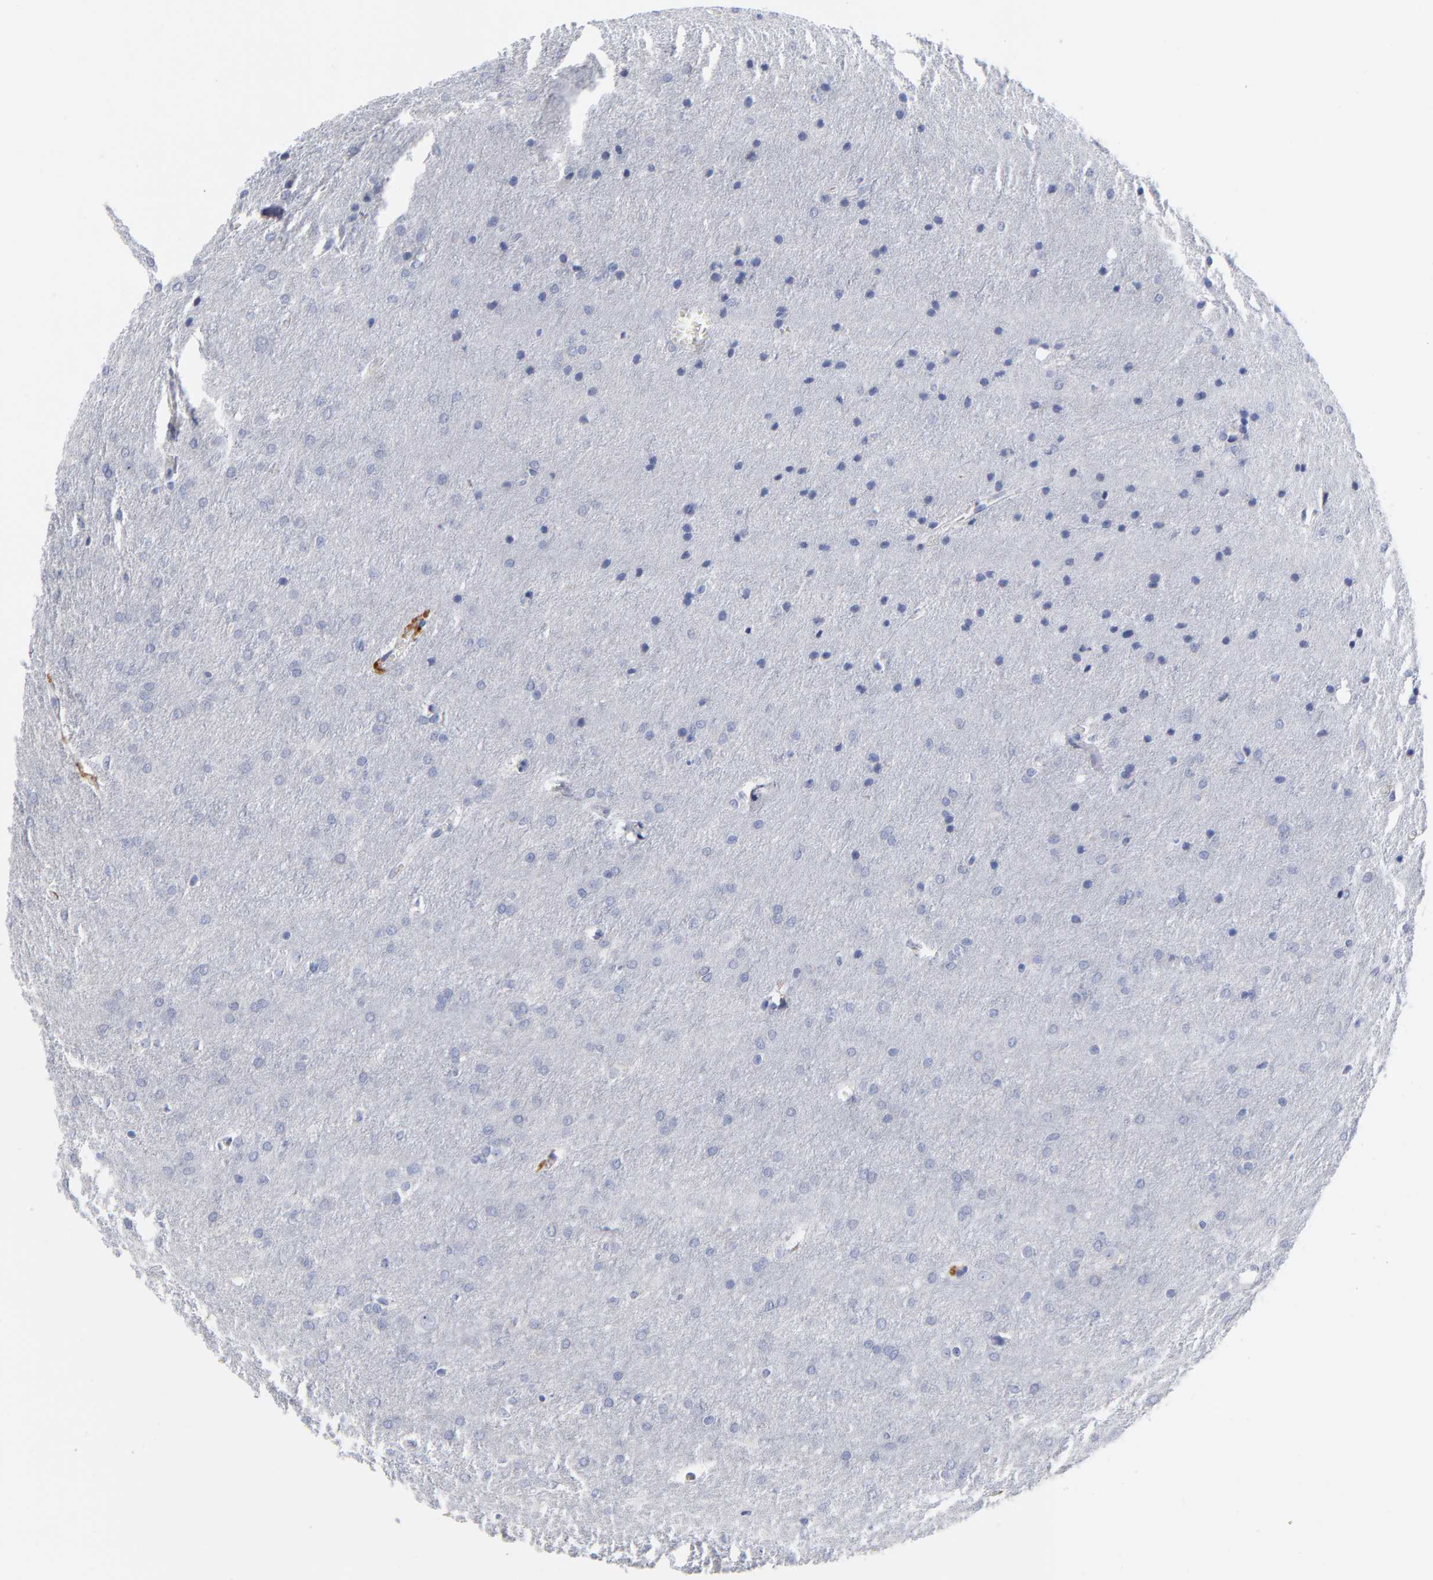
{"staining": {"intensity": "negative", "quantity": "none", "location": "none"}, "tissue": "glioma", "cell_type": "Tumor cells", "image_type": "cancer", "snomed": [{"axis": "morphology", "description": "Glioma, malignant, Low grade"}, {"axis": "topography", "description": "Brain"}], "caption": "Protein analysis of malignant low-grade glioma exhibits no significant staining in tumor cells. (Brightfield microscopy of DAB (3,3'-diaminobenzidine) immunohistochemistry at high magnification).", "gene": "PTP4A1", "patient": {"sex": "female", "age": 32}}